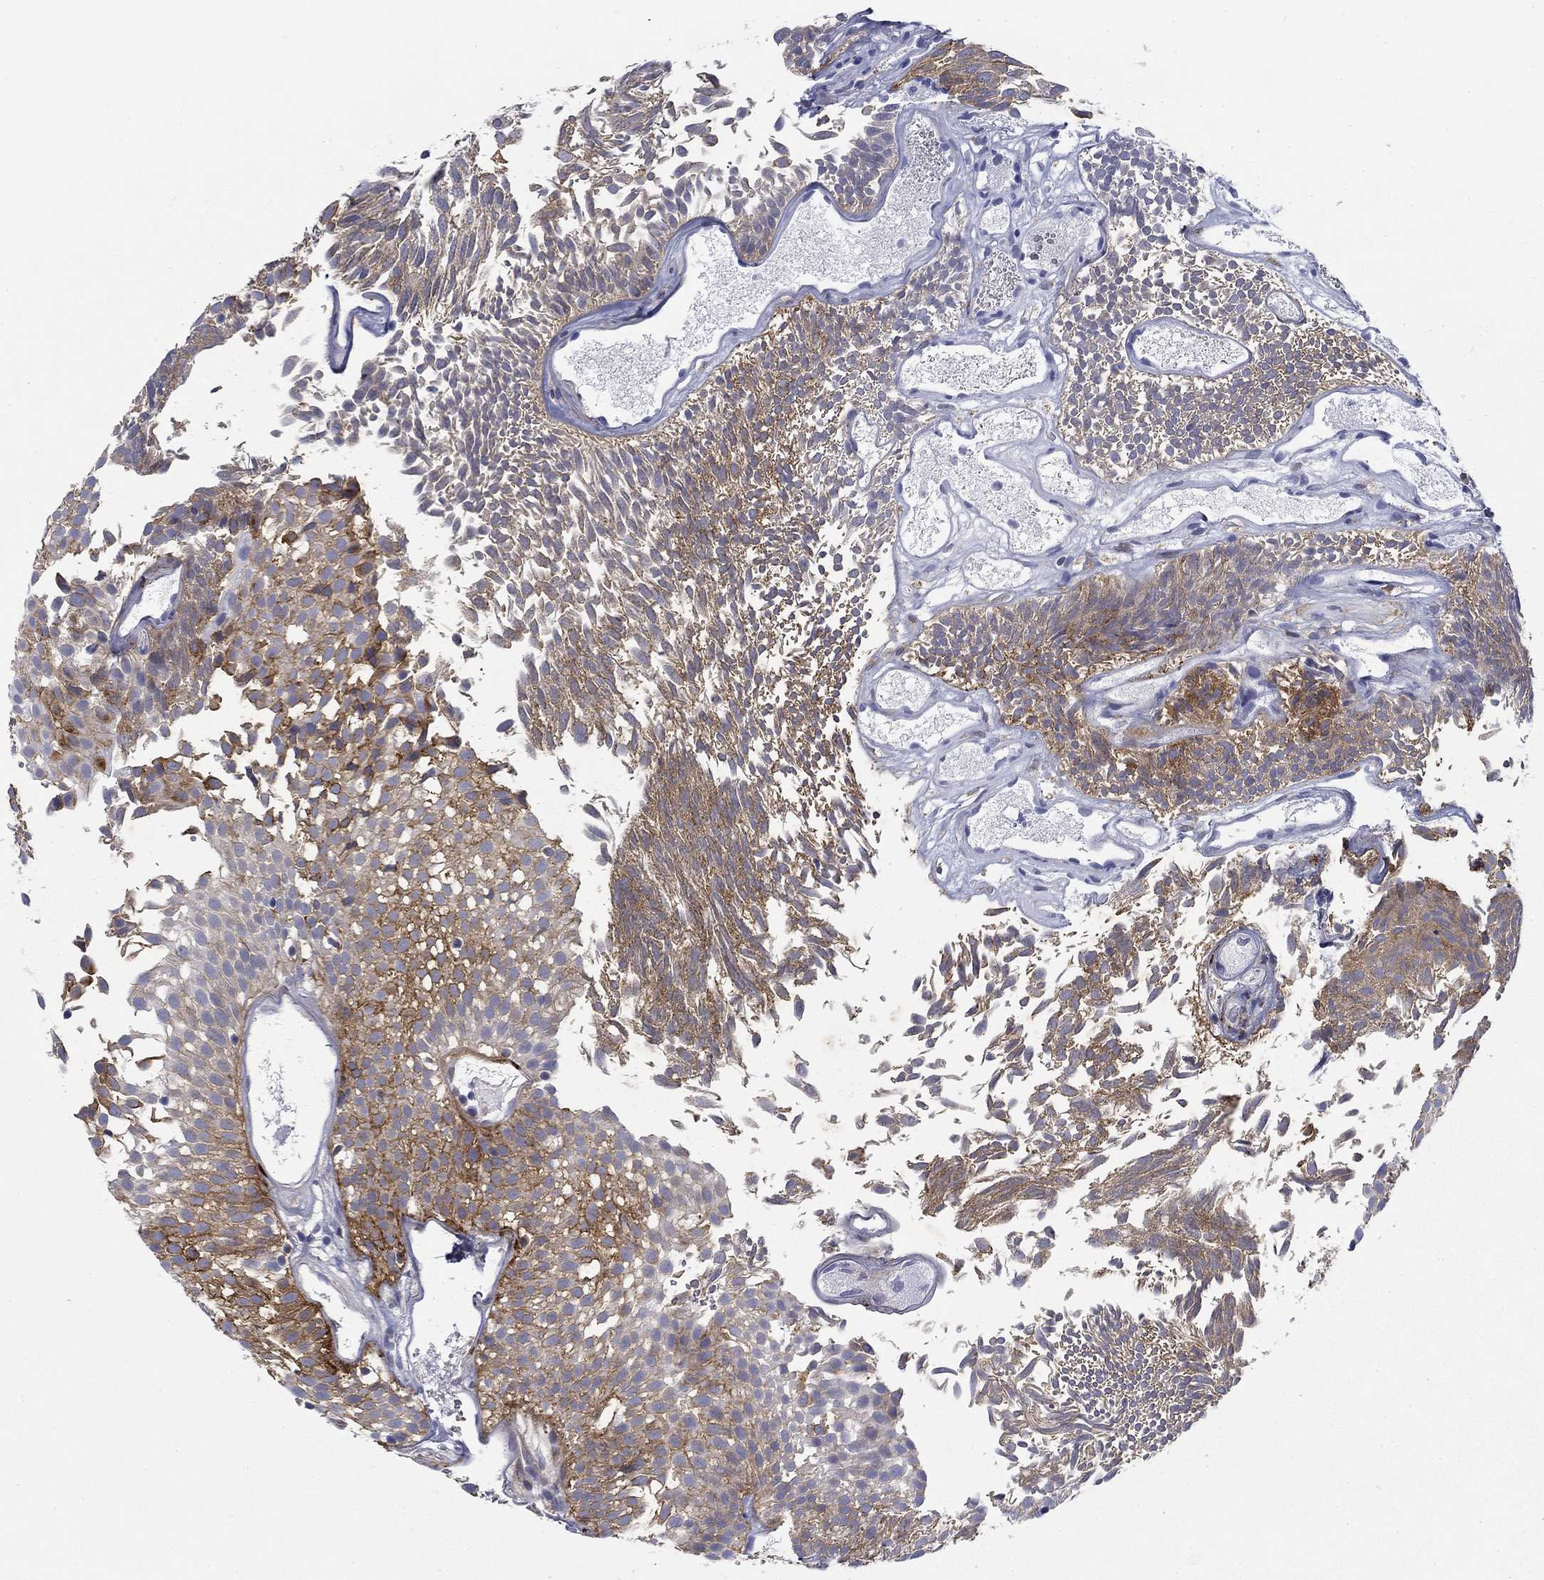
{"staining": {"intensity": "strong", "quantity": "25%-75%", "location": "cytoplasmic/membranous"}, "tissue": "urothelial cancer", "cell_type": "Tumor cells", "image_type": "cancer", "snomed": [{"axis": "morphology", "description": "Urothelial carcinoma, Low grade"}, {"axis": "topography", "description": "Urinary bladder"}], "caption": "Urothelial carcinoma (low-grade) tissue demonstrates strong cytoplasmic/membranous expression in approximately 25%-75% of tumor cells, visualized by immunohistochemistry.", "gene": "GPC1", "patient": {"sex": "male", "age": 52}}